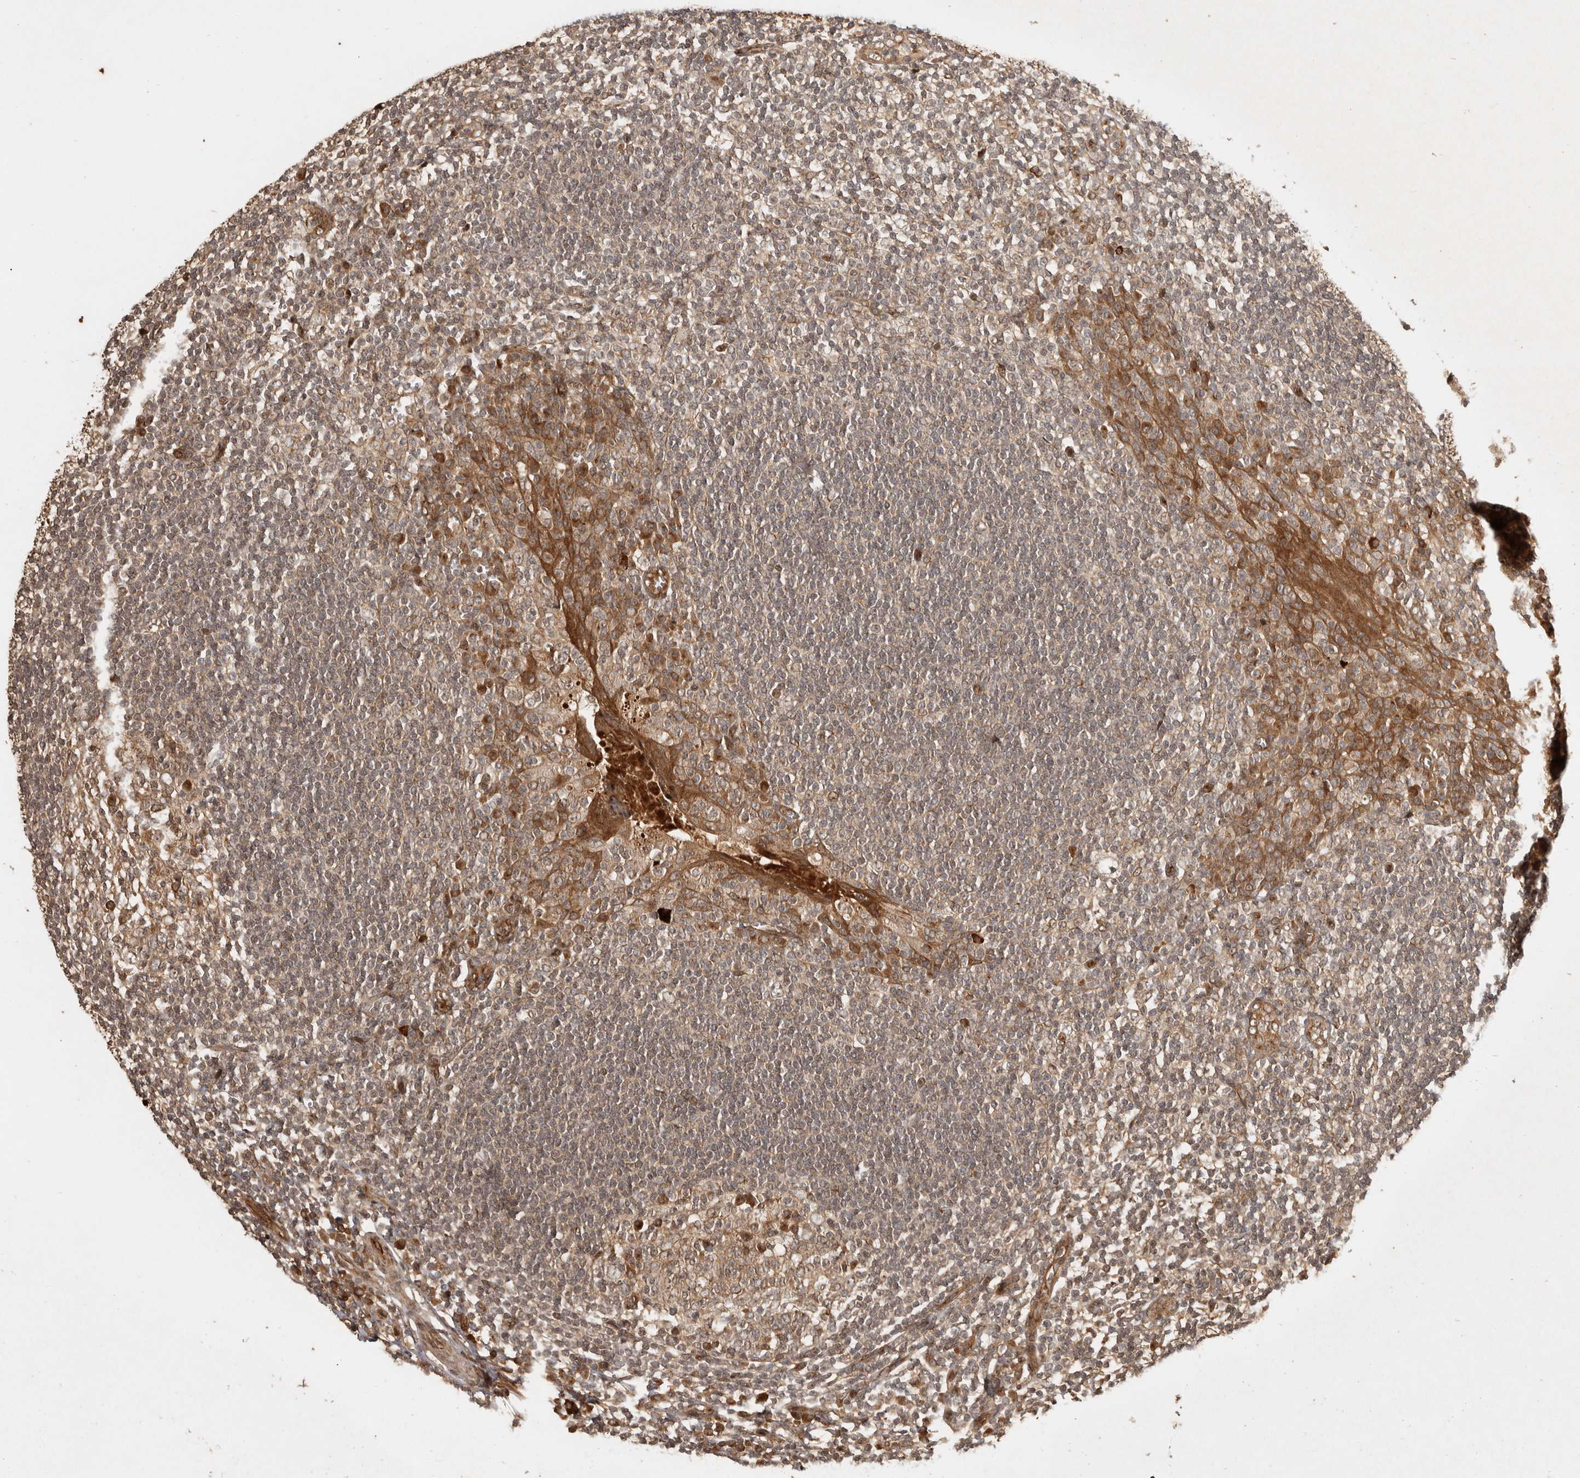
{"staining": {"intensity": "moderate", "quantity": ">75%", "location": "cytoplasmic/membranous"}, "tissue": "tonsil", "cell_type": "Germinal center cells", "image_type": "normal", "snomed": [{"axis": "morphology", "description": "Normal tissue, NOS"}, {"axis": "topography", "description": "Tonsil"}], "caption": "This is a micrograph of immunohistochemistry (IHC) staining of unremarkable tonsil, which shows moderate positivity in the cytoplasmic/membranous of germinal center cells.", "gene": "CAMSAP2", "patient": {"sex": "male", "age": 27}}